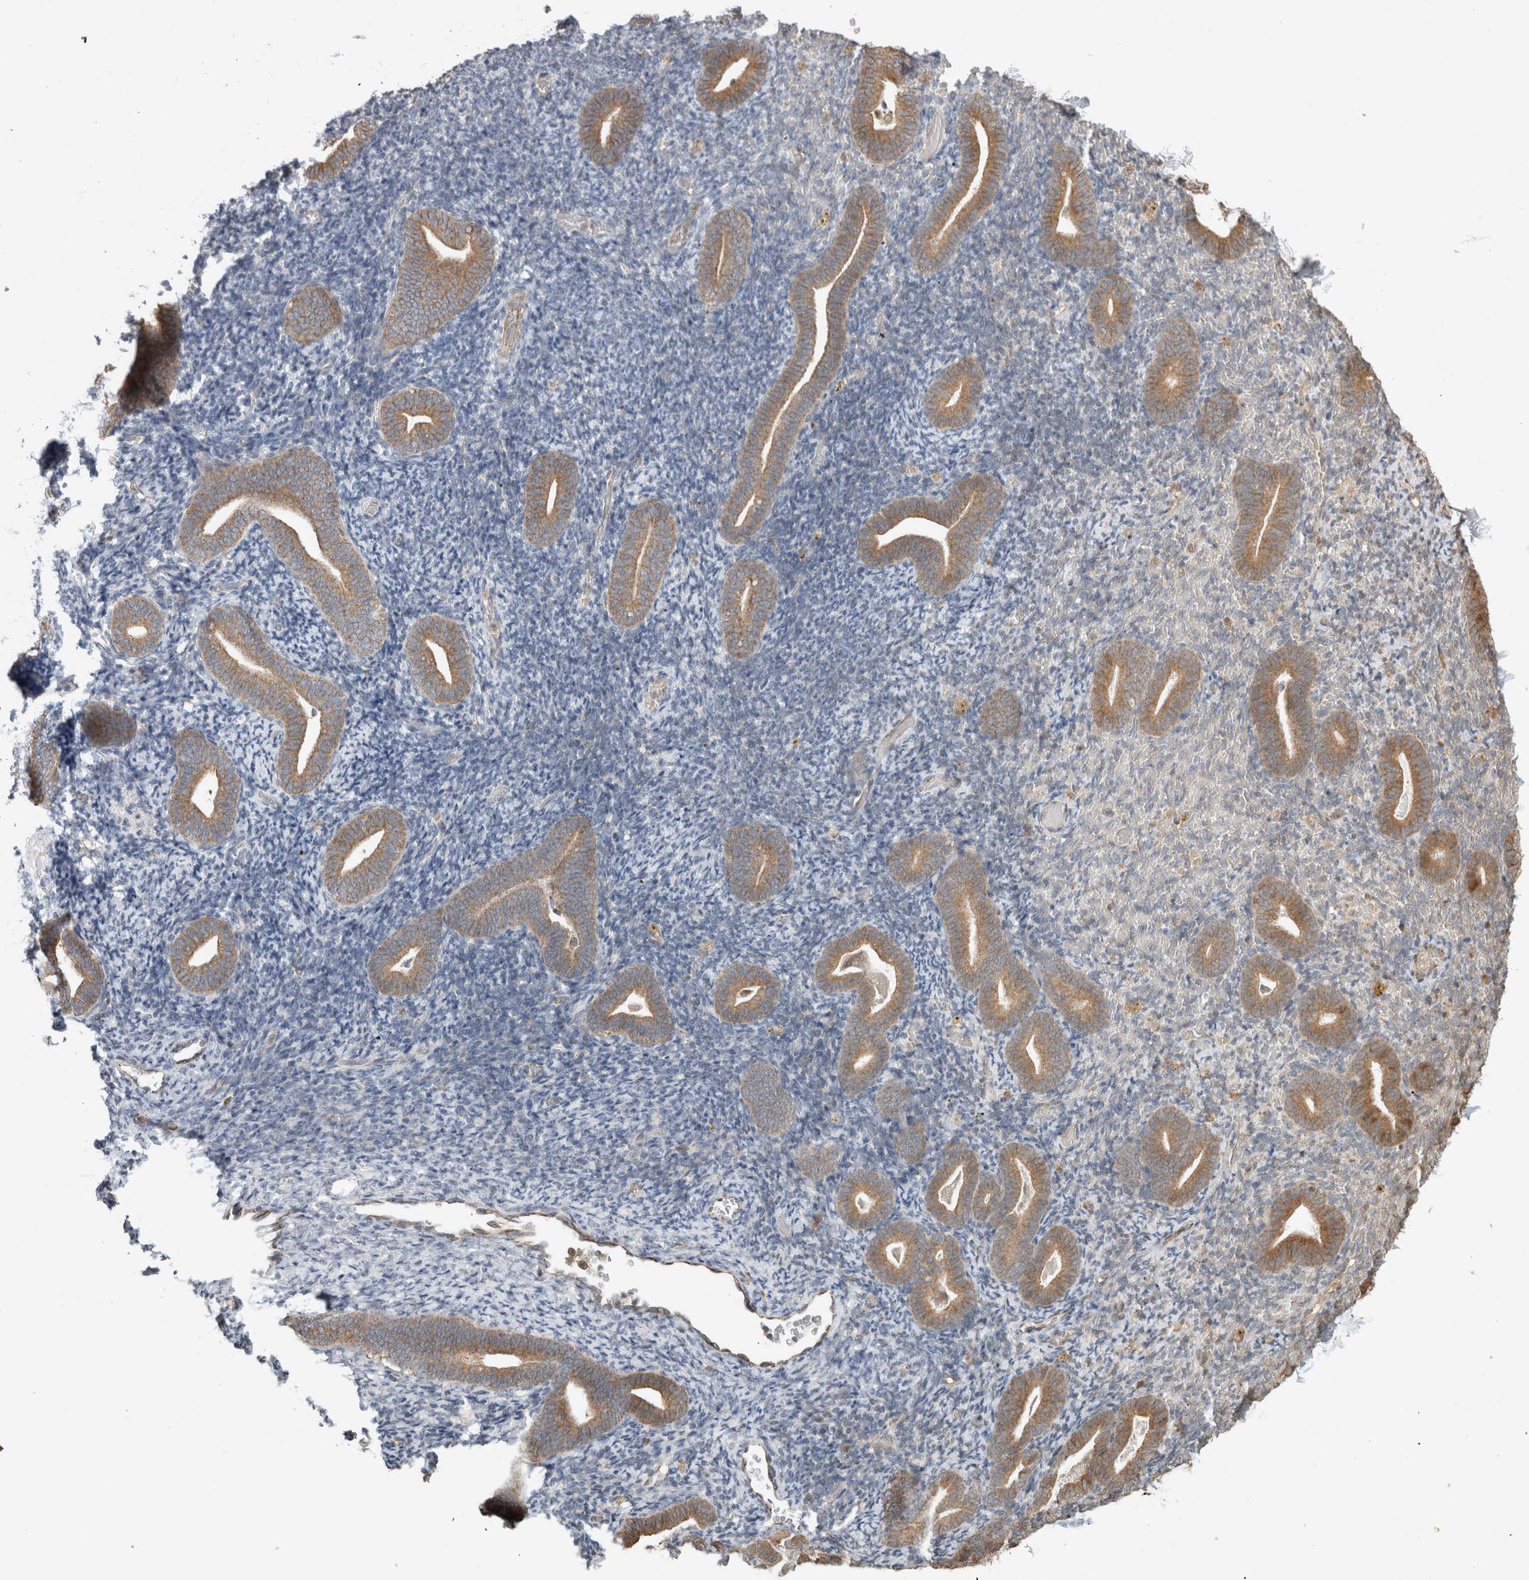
{"staining": {"intensity": "weak", "quantity": "<25%", "location": "cytoplasmic/membranous"}, "tissue": "endometrium", "cell_type": "Cells in endometrial stroma", "image_type": "normal", "snomed": [{"axis": "morphology", "description": "Normal tissue, NOS"}, {"axis": "topography", "description": "Endometrium"}], "caption": "Immunohistochemical staining of normal endometrium reveals no significant positivity in cells in endometrial stroma.", "gene": "GINS4", "patient": {"sex": "female", "age": 51}}